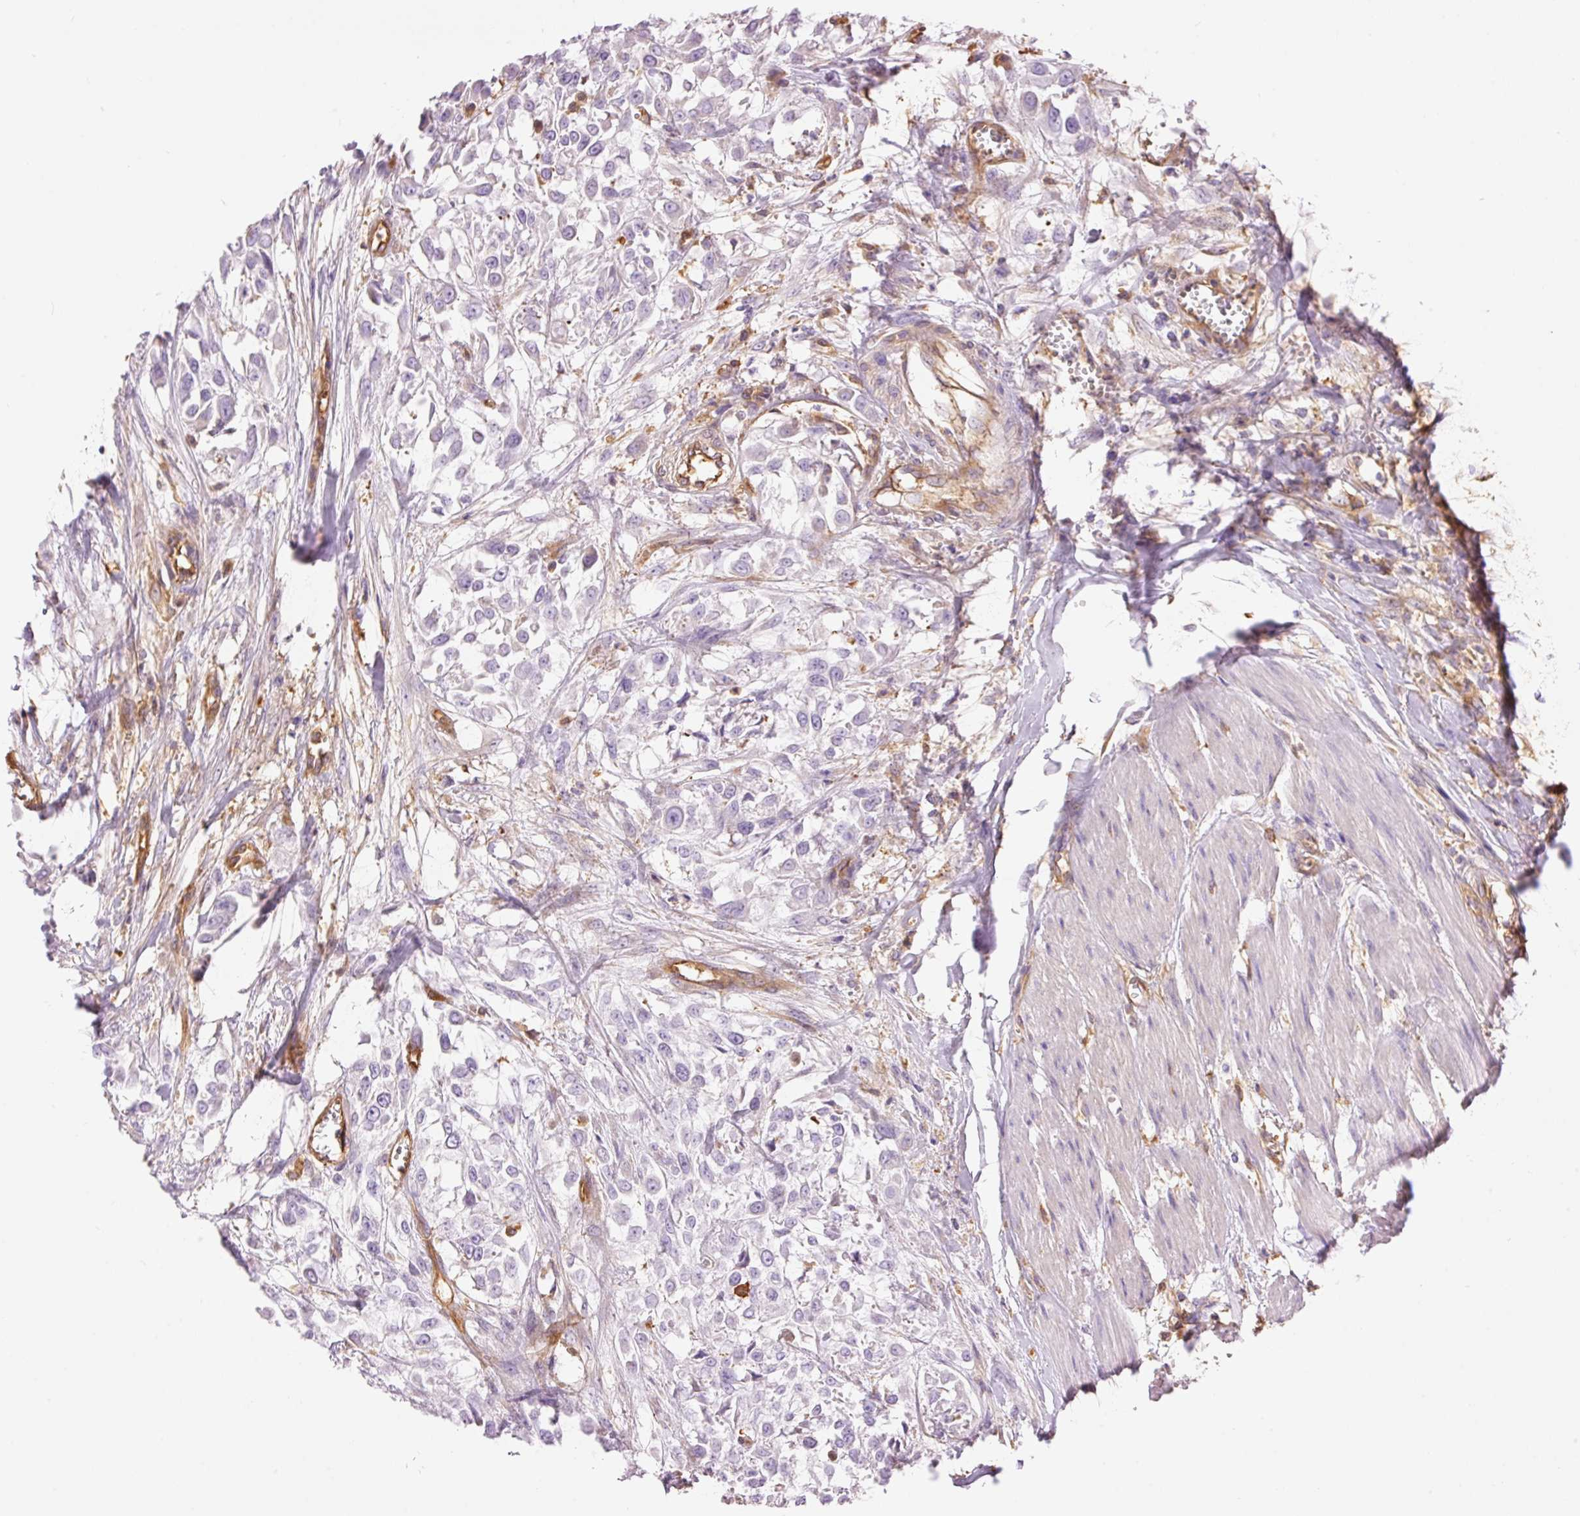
{"staining": {"intensity": "negative", "quantity": "none", "location": "none"}, "tissue": "urothelial cancer", "cell_type": "Tumor cells", "image_type": "cancer", "snomed": [{"axis": "morphology", "description": "Urothelial carcinoma, High grade"}, {"axis": "topography", "description": "Urinary bladder"}], "caption": "Immunohistochemical staining of human urothelial carcinoma (high-grade) reveals no significant positivity in tumor cells.", "gene": "IL10RB", "patient": {"sex": "male", "age": 57}}